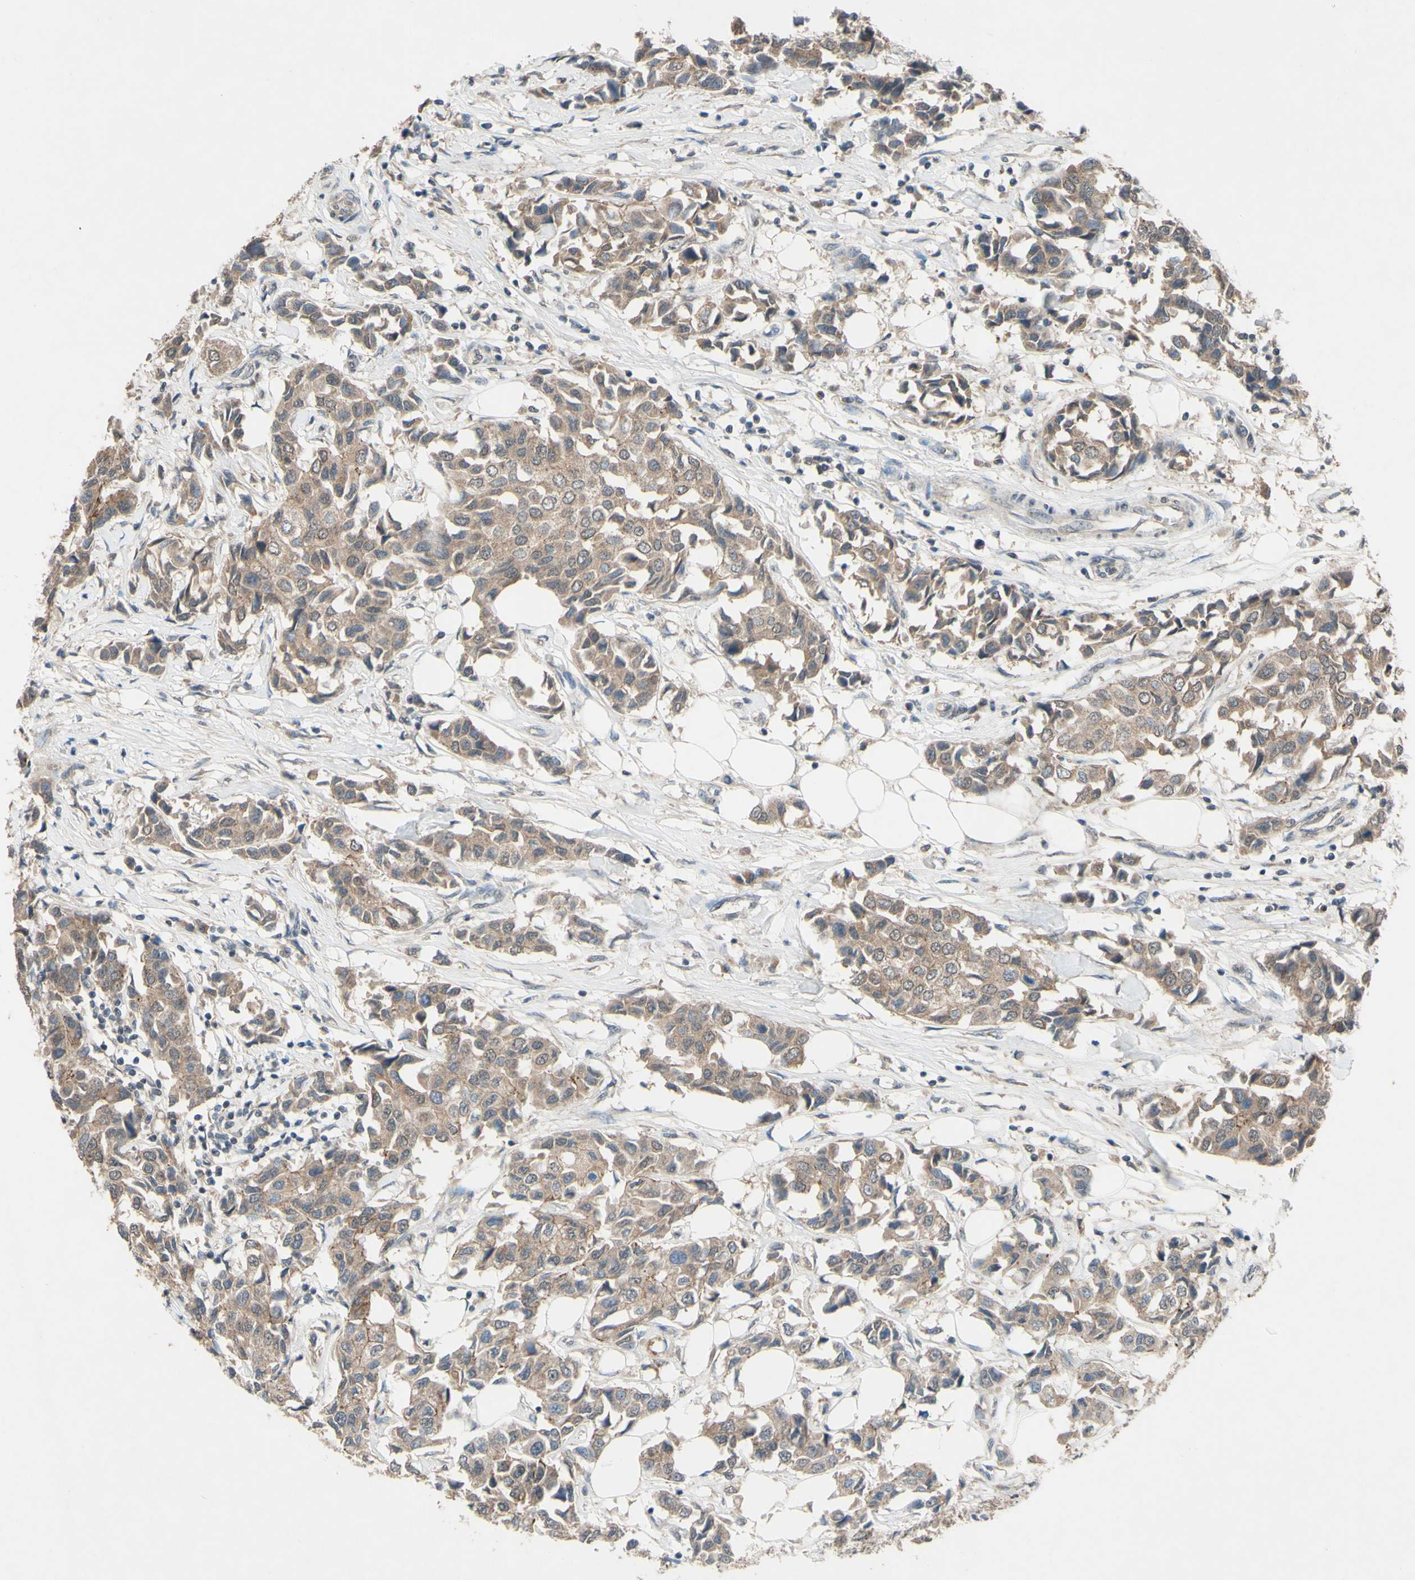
{"staining": {"intensity": "moderate", "quantity": ">75%", "location": "cytoplasmic/membranous"}, "tissue": "breast cancer", "cell_type": "Tumor cells", "image_type": "cancer", "snomed": [{"axis": "morphology", "description": "Duct carcinoma"}, {"axis": "topography", "description": "Breast"}], "caption": "Protein expression analysis of breast cancer (intraductal carcinoma) displays moderate cytoplasmic/membranous positivity in approximately >75% of tumor cells. (DAB IHC, brown staining for protein, blue staining for nuclei).", "gene": "CDCP1", "patient": {"sex": "female", "age": 80}}